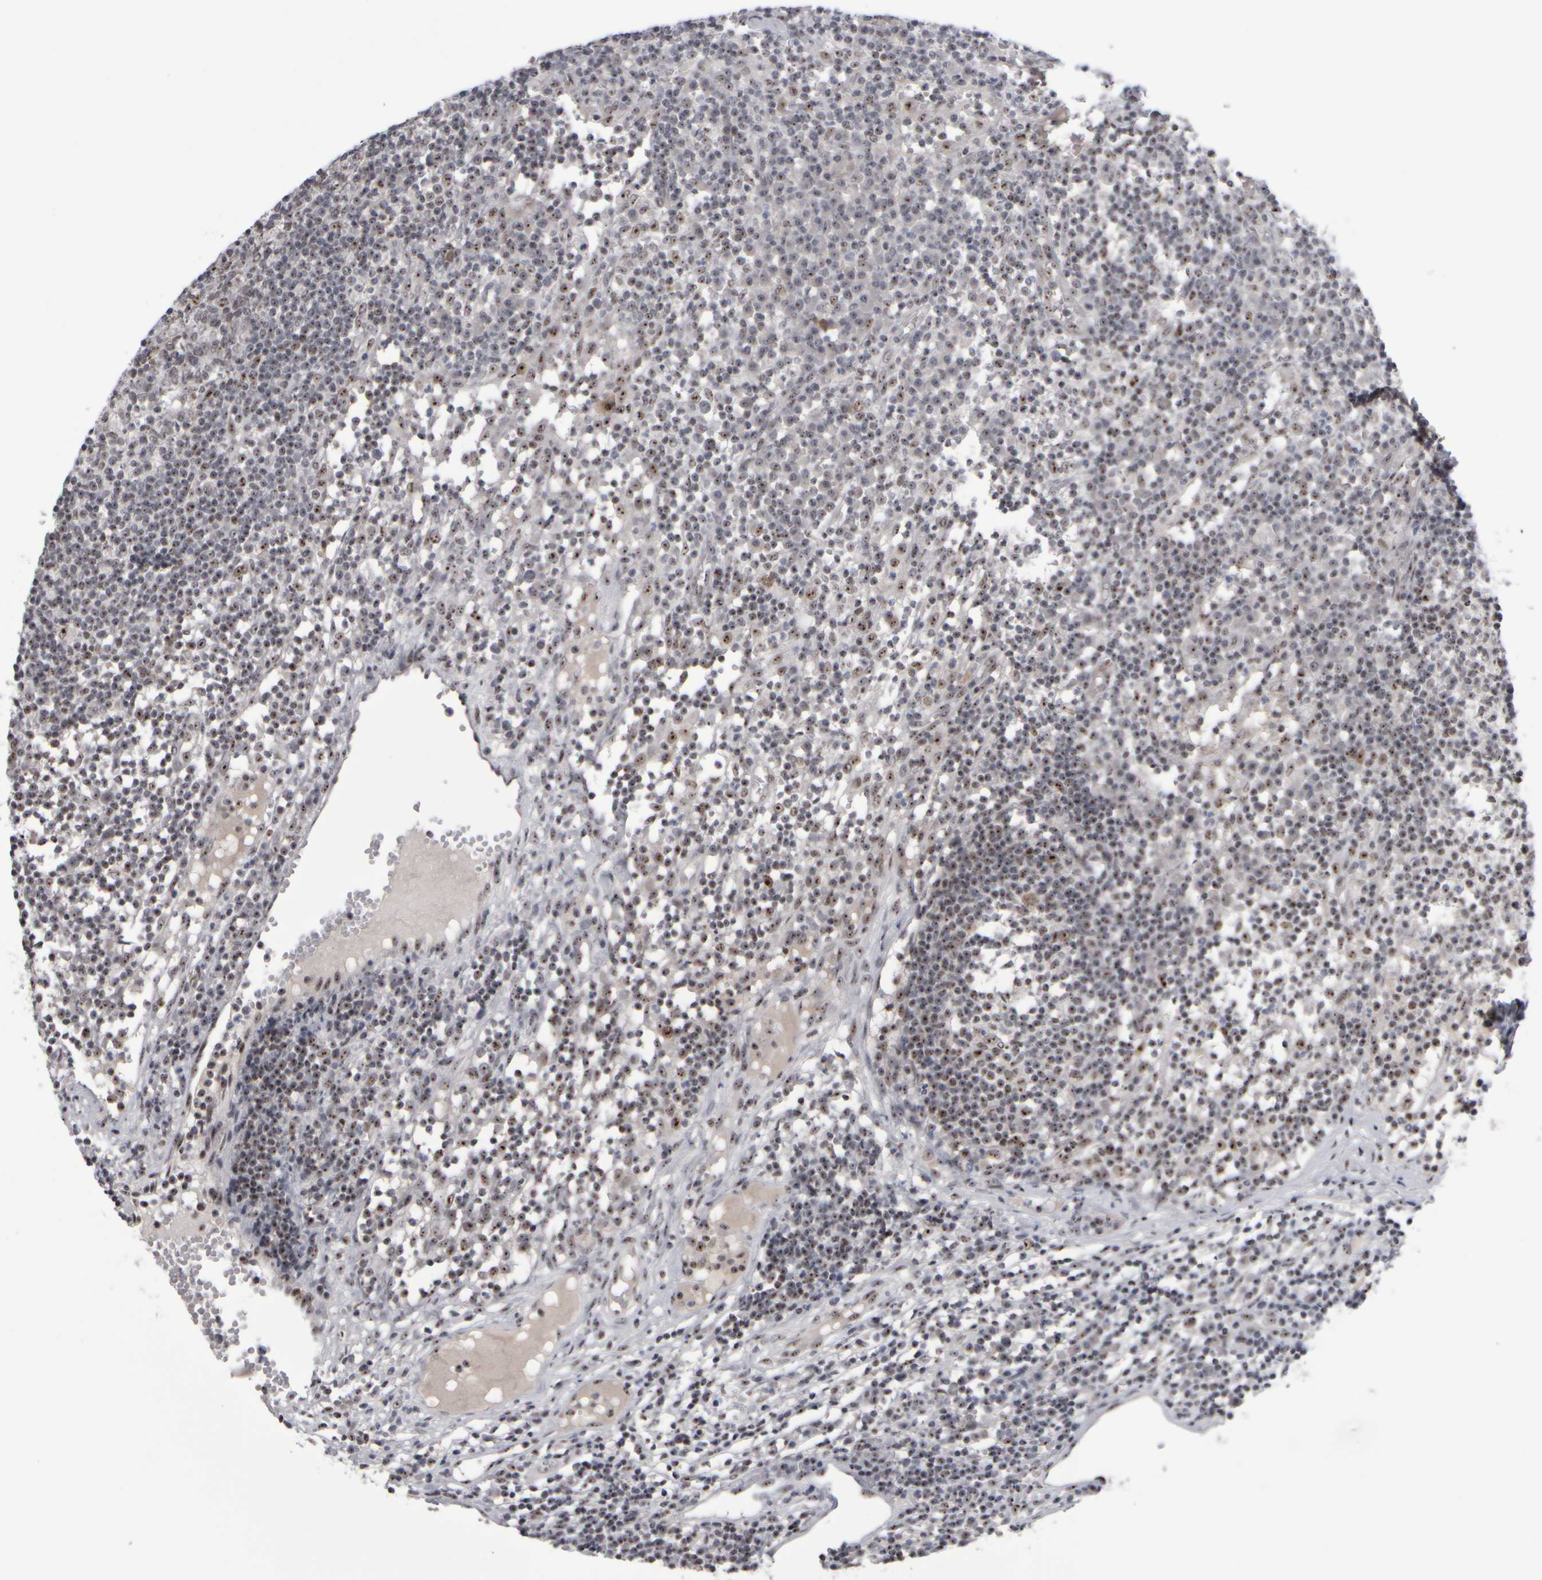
{"staining": {"intensity": "moderate", "quantity": ">75%", "location": "nuclear"}, "tissue": "lymph node", "cell_type": "Germinal center cells", "image_type": "normal", "snomed": [{"axis": "morphology", "description": "Normal tissue, NOS"}, {"axis": "morphology", "description": "Inflammation, NOS"}, {"axis": "topography", "description": "Lymph node"}], "caption": "The photomicrograph shows immunohistochemical staining of normal lymph node. There is moderate nuclear staining is identified in approximately >75% of germinal center cells. The protein is stained brown, and the nuclei are stained in blue (DAB (3,3'-diaminobenzidine) IHC with brightfield microscopy, high magnification).", "gene": "SURF6", "patient": {"sex": "male", "age": 55}}